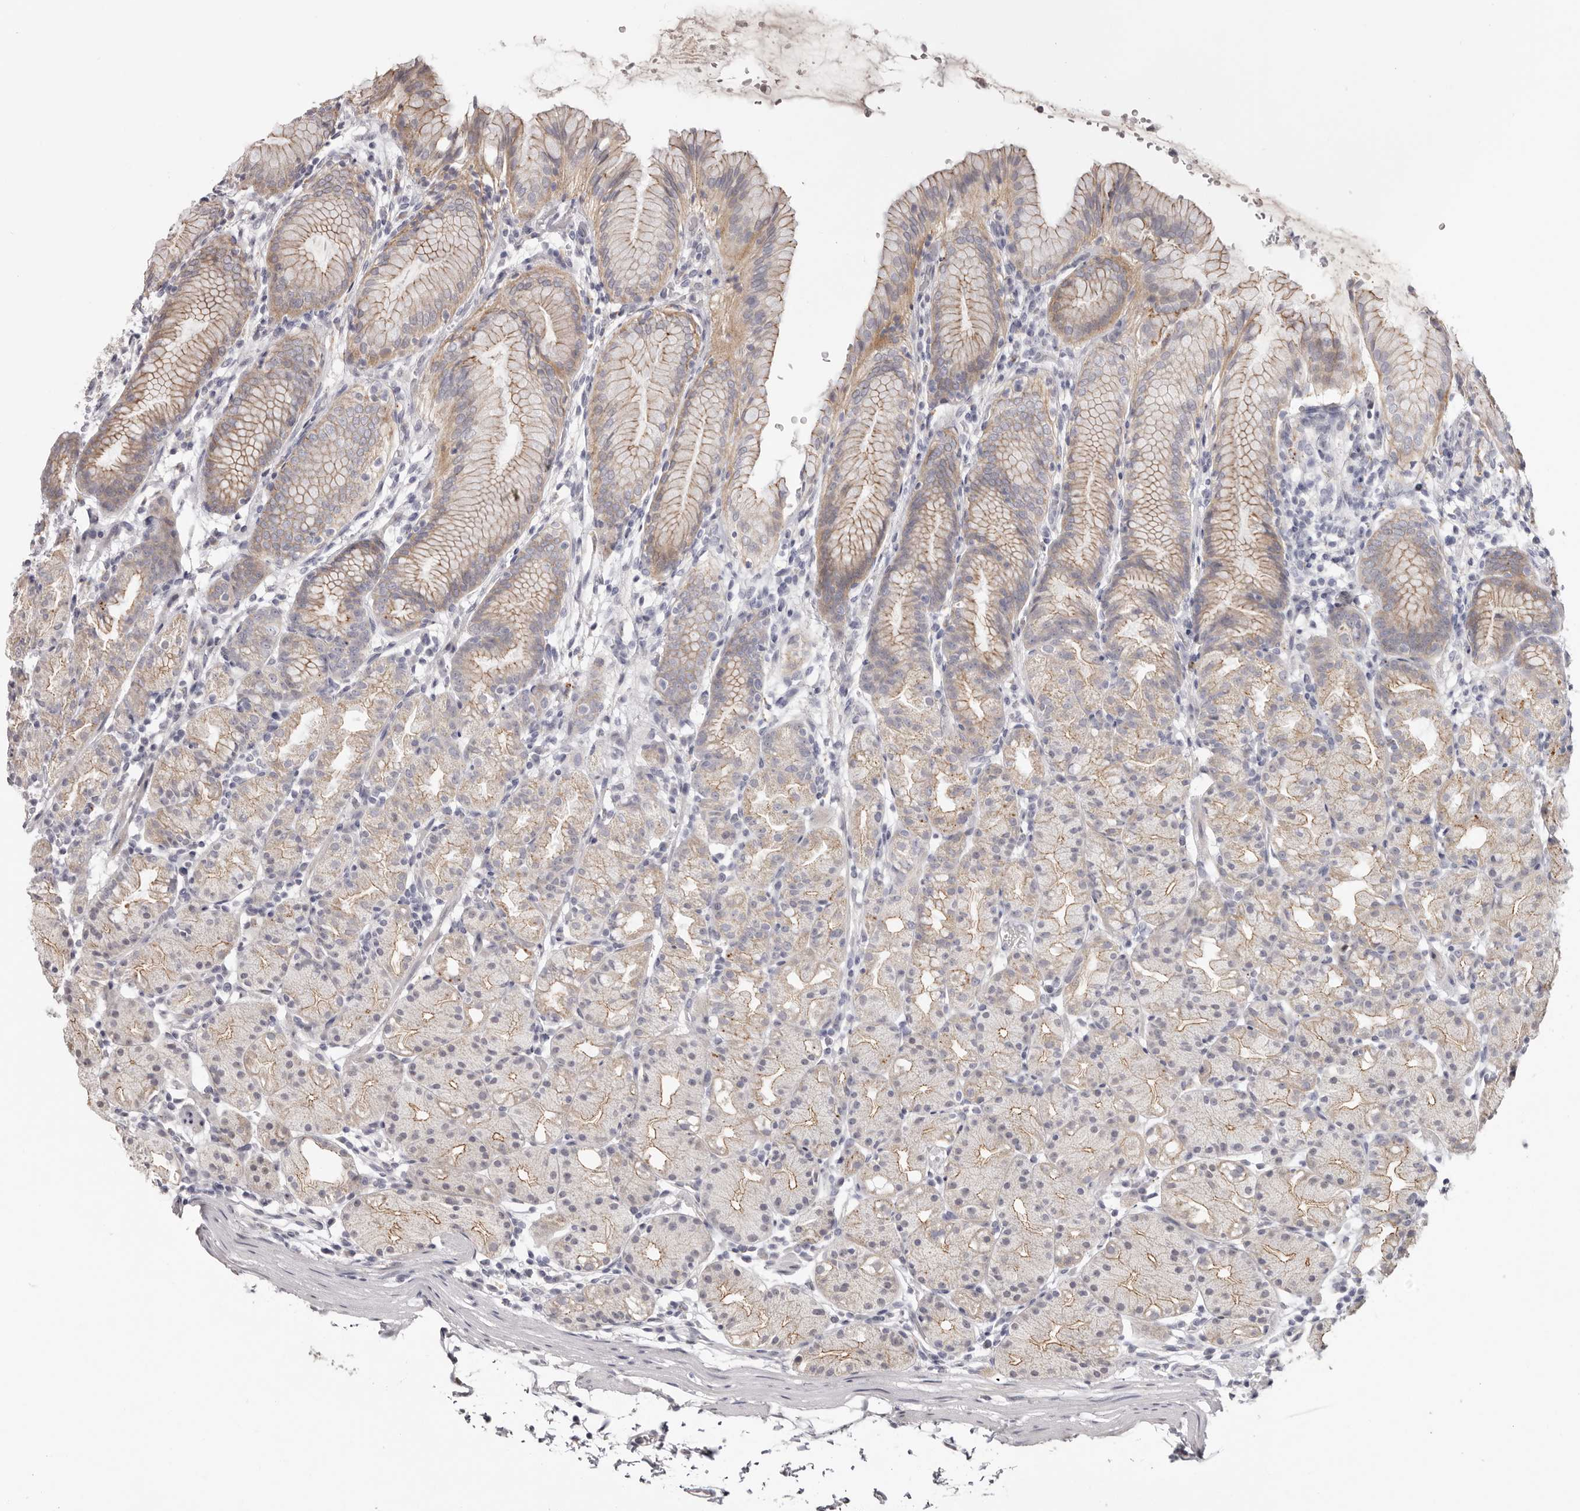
{"staining": {"intensity": "moderate", "quantity": "25%-75%", "location": "cytoplasmic/membranous"}, "tissue": "stomach", "cell_type": "Glandular cells", "image_type": "normal", "snomed": [{"axis": "morphology", "description": "Normal tissue, NOS"}, {"axis": "topography", "description": "Stomach, upper"}], "caption": "High-power microscopy captured an IHC micrograph of unremarkable stomach, revealing moderate cytoplasmic/membranous expression in approximately 25%-75% of glandular cells.", "gene": "PCDHB6", "patient": {"sex": "male", "age": 48}}